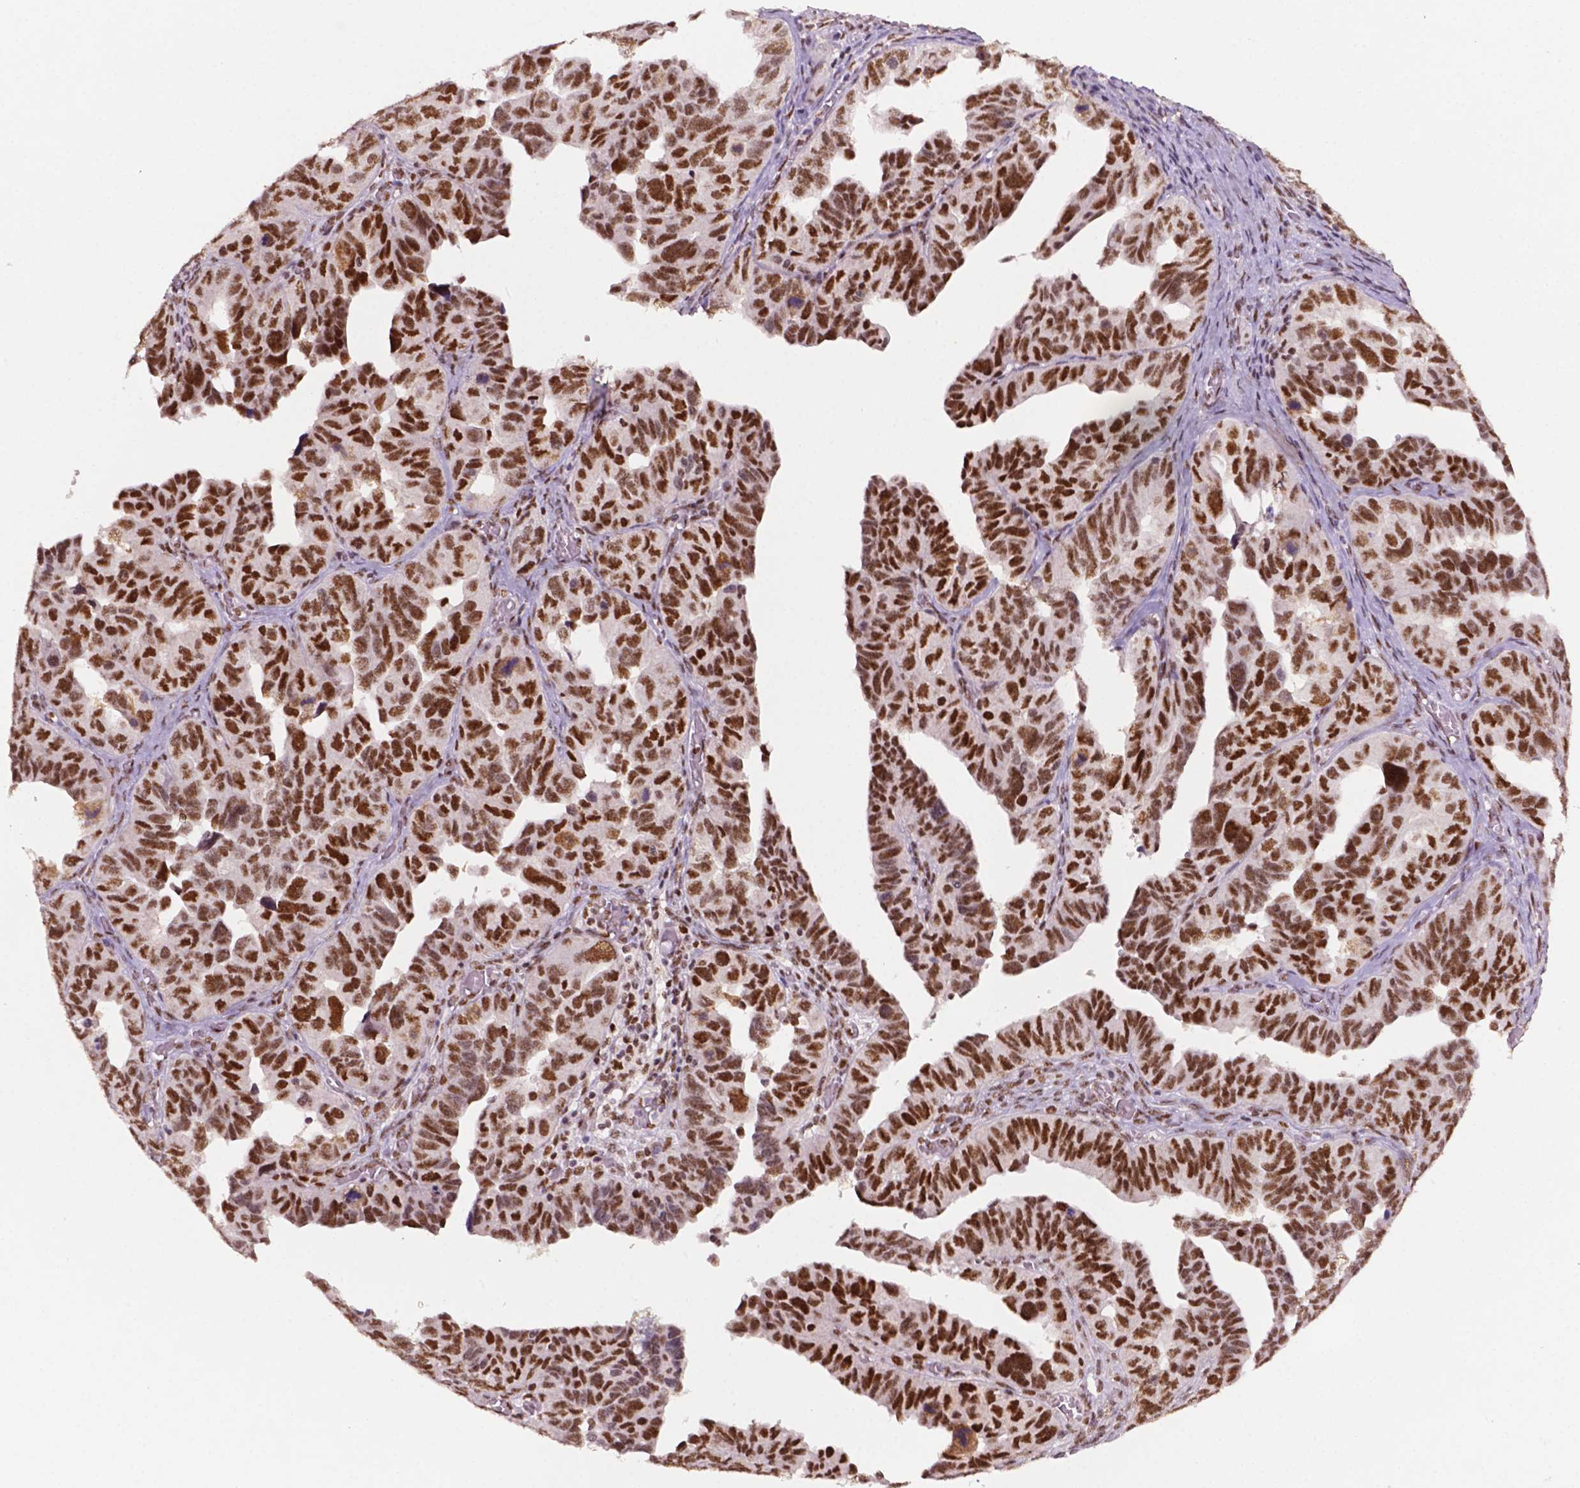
{"staining": {"intensity": "moderate", "quantity": "25%-75%", "location": "nuclear"}, "tissue": "ovarian cancer", "cell_type": "Tumor cells", "image_type": "cancer", "snomed": [{"axis": "morphology", "description": "Cystadenocarcinoma, serous, NOS"}, {"axis": "topography", "description": "Ovary"}], "caption": "Ovarian cancer stained for a protein reveals moderate nuclear positivity in tumor cells.", "gene": "MLH1", "patient": {"sex": "female", "age": 64}}